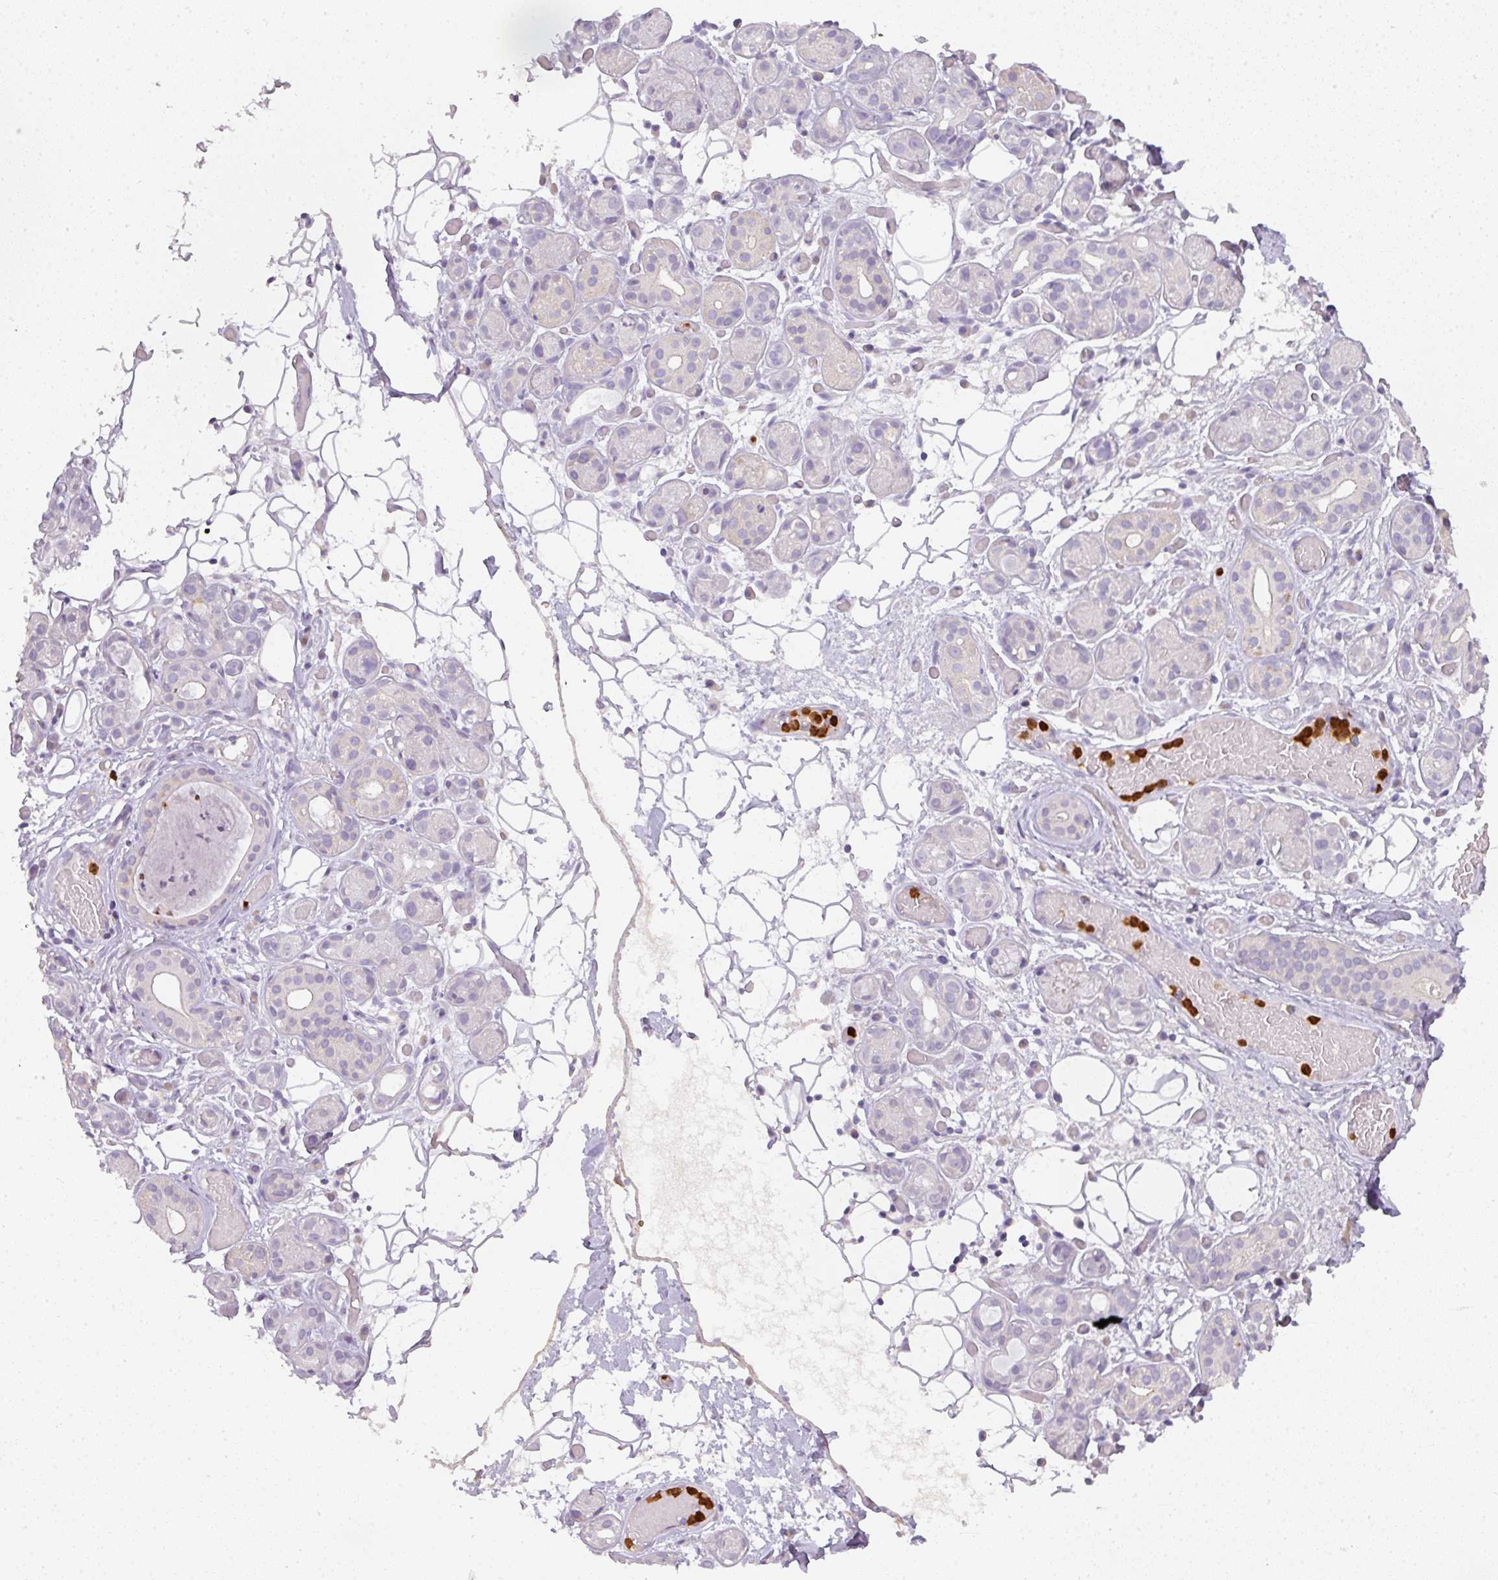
{"staining": {"intensity": "negative", "quantity": "none", "location": "none"}, "tissue": "salivary gland", "cell_type": "Glandular cells", "image_type": "normal", "snomed": [{"axis": "morphology", "description": "Normal tissue, NOS"}, {"axis": "topography", "description": "Salivary gland"}], "caption": "The image shows no significant staining in glandular cells of salivary gland.", "gene": "HHEX", "patient": {"sex": "male", "age": 82}}